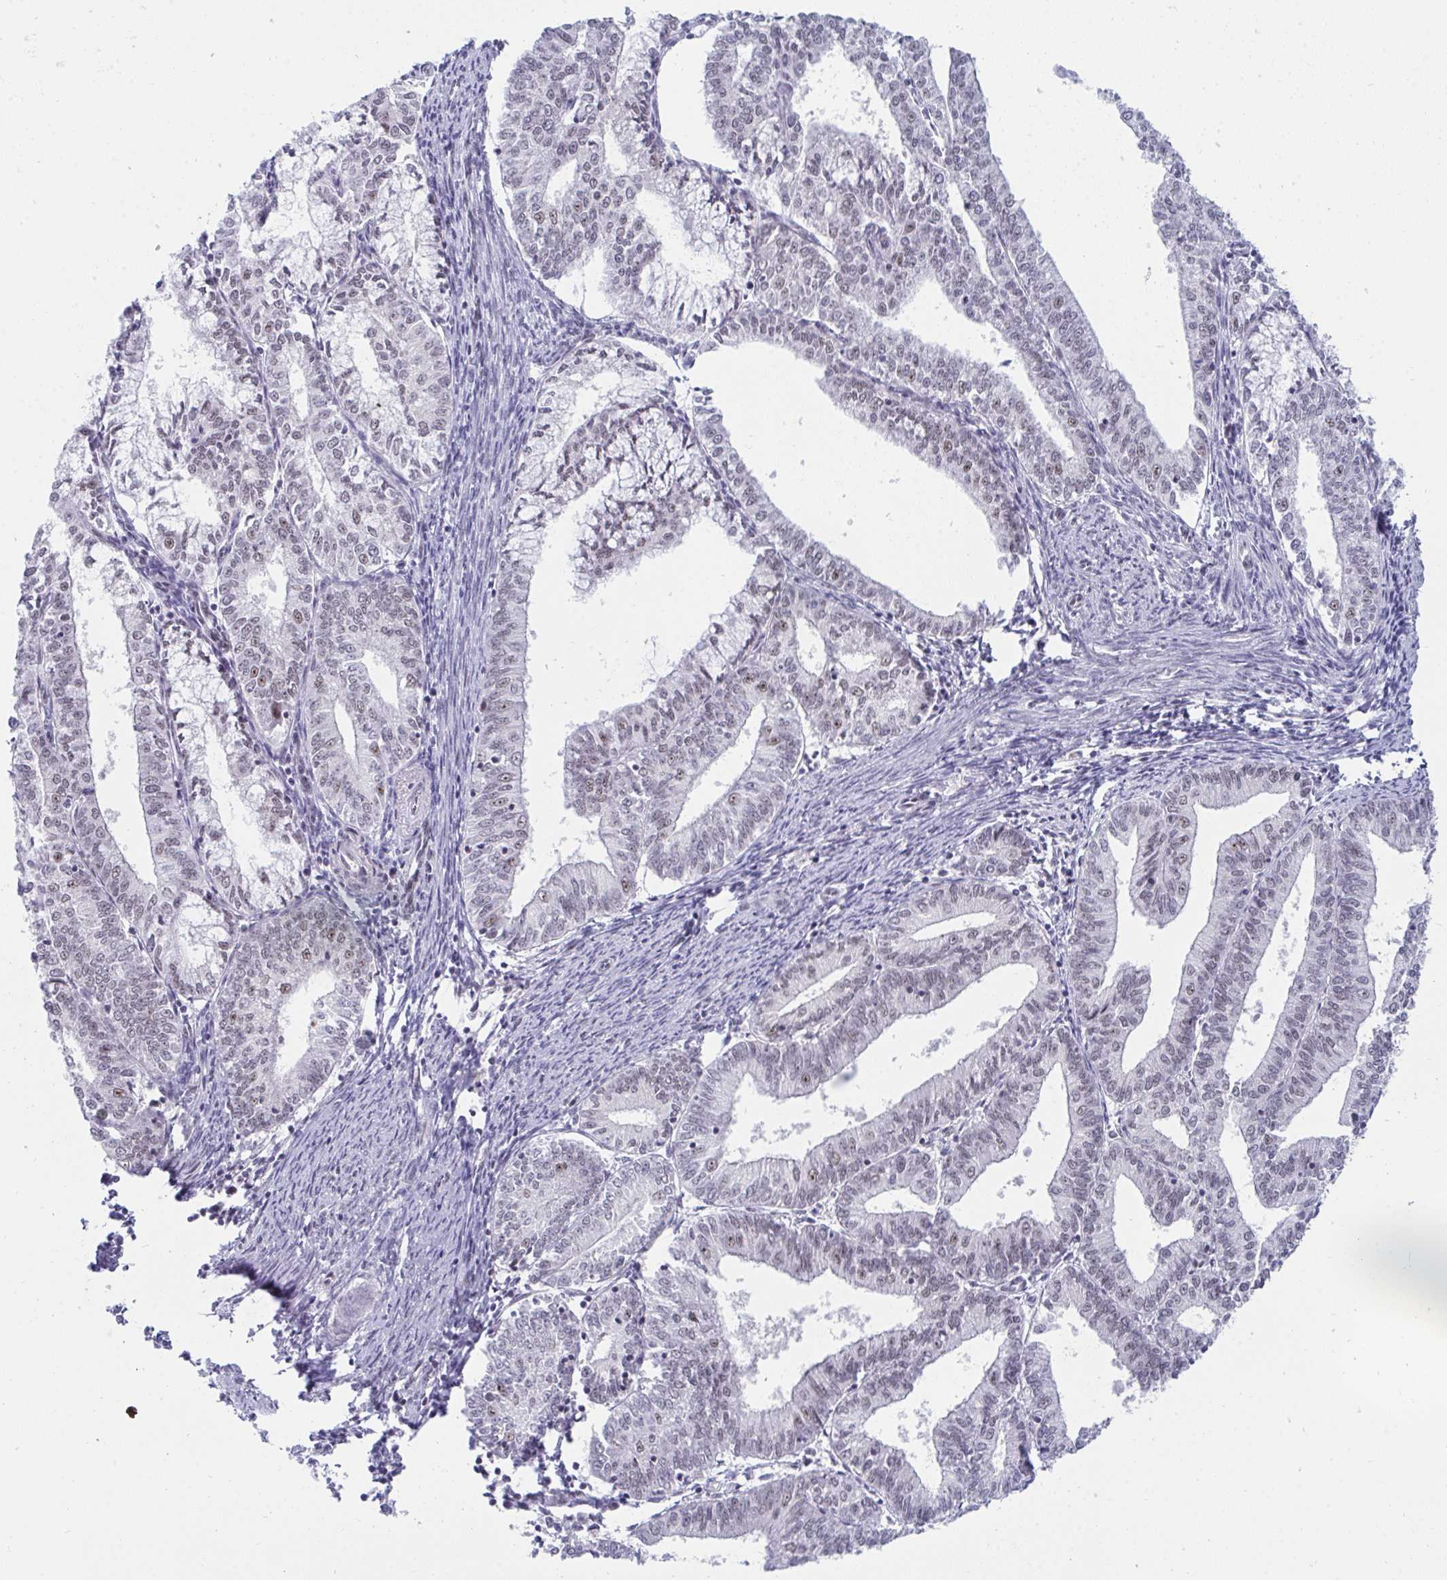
{"staining": {"intensity": "weak", "quantity": "<25%", "location": "nuclear"}, "tissue": "endometrial cancer", "cell_type": "Tumor cells", "image_type": "cancer", "snomed": [{"axis": "morphology", "description": "Adenocarcinoma, NOS"}, {"axis": "topography", "description": "Endometrium"}], "caption": "Immunohistochemistry micrograph of endometrial adenocarcinoma stained for a protein (brown), which exhibits no staining in tumor cells.", "gene": "PRR14", "patient": {"sex": "female", "age": 61}}